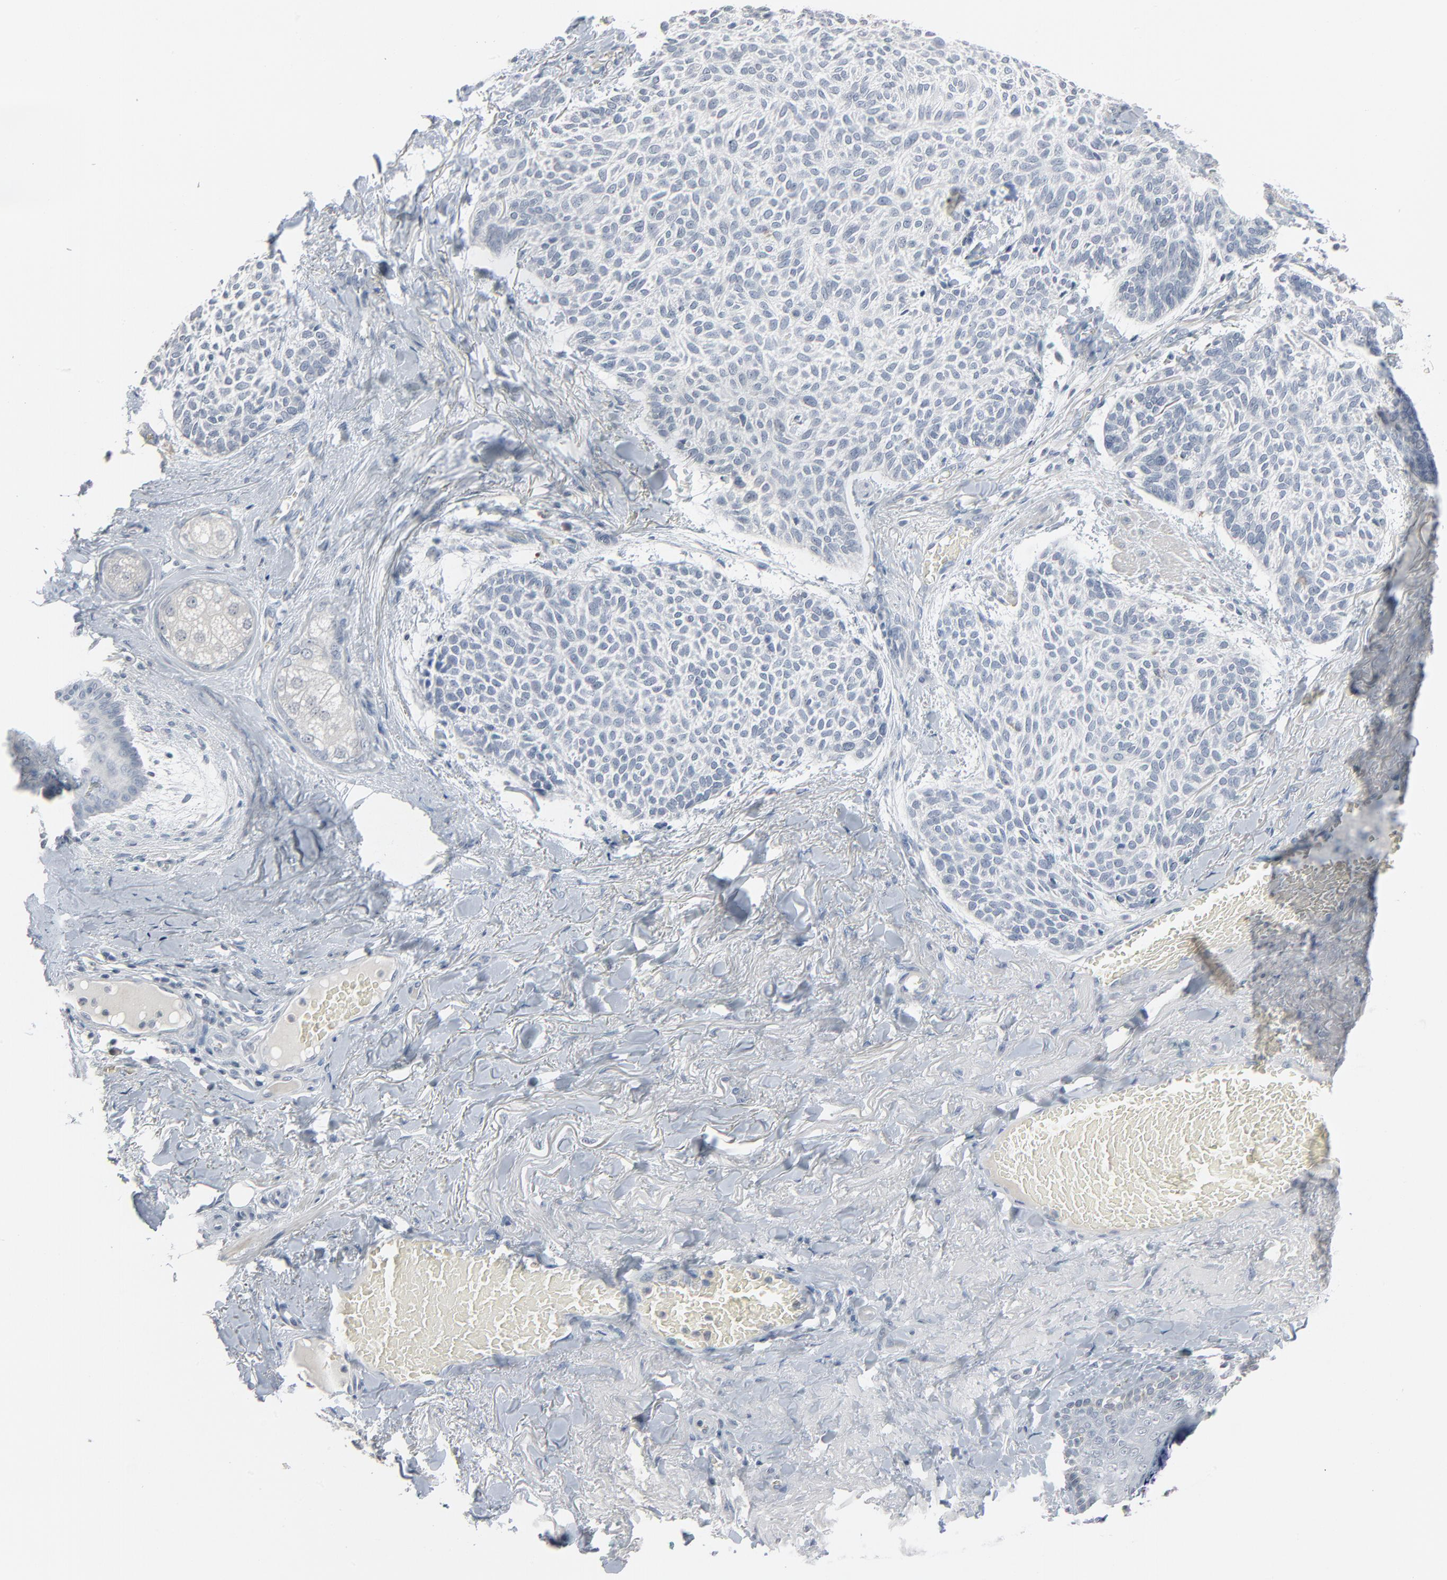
{"staining": {"intensity": "negative", "quantity": "none", "location": "none"}, "tissue": "skin cancer", "cell_type": "Tumor cells", "image_type": "cancer", "snomed": [{"axis": "morphology", "description": "Normal tissue, NOS"}, {"axis": "morphology", "description": "Basal cell carcinoma"}, {"axis": "topography", "description": "Skin"}], "caption": "A high-resolution micrograph shows IHC staining of skin cancer, which exhibits no significant expression in tumor cells.", "gene": "SAGE1", "patient": {"sex": "female", "age": 70}}